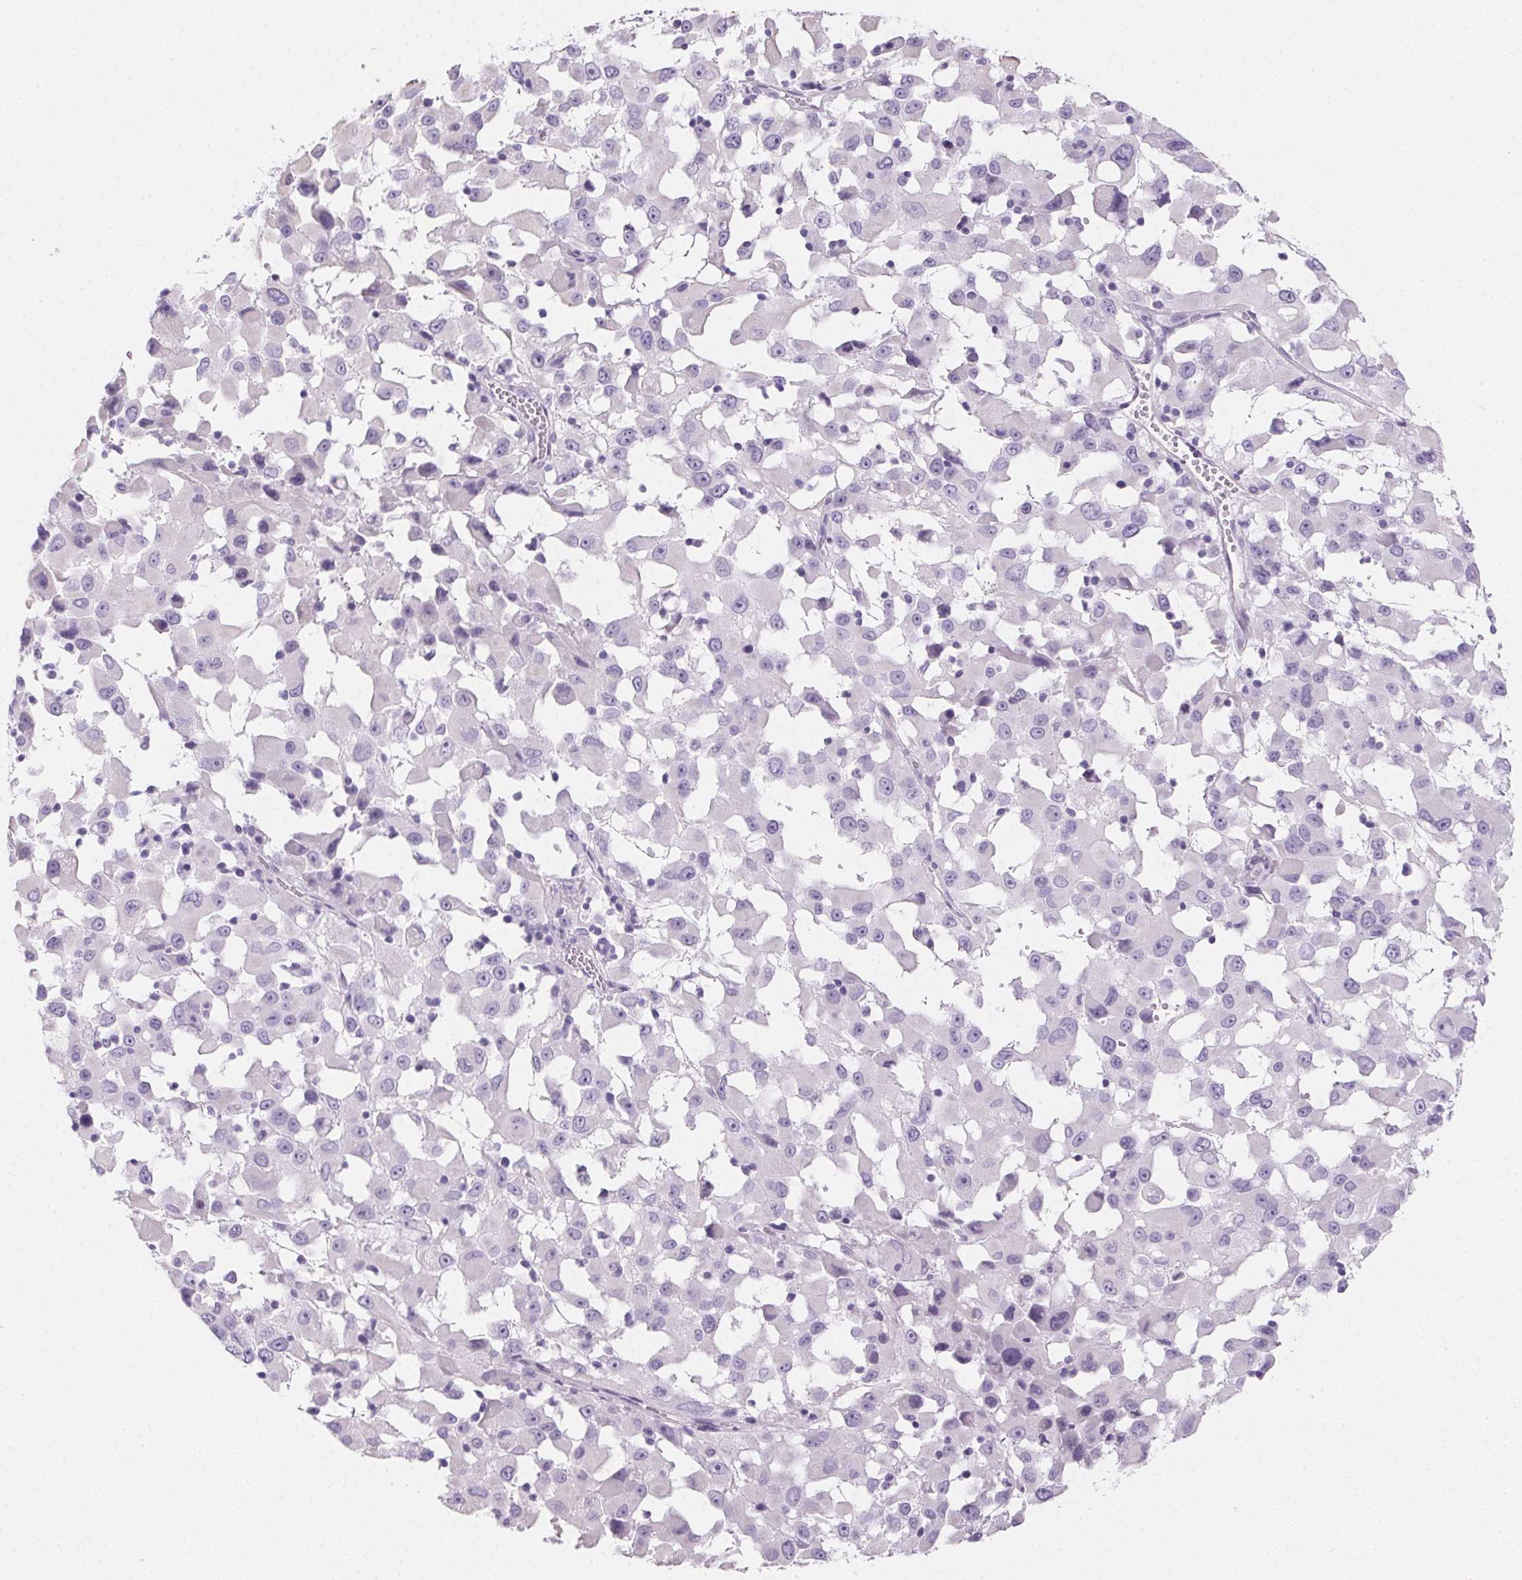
{"staining": {"intensity": "negative", "quantity": "none", "location": "none"}, "tissue": "melanoma", "cell_type": "Tumor cells", "image_type": "cancer", "snomed": [{"axis": "morphology", "description": "Malignant melanoma, Metastatic site"}, {"axis": "topography", "description": "Soft tissue"}], "caption": "DAB immunohistochemical staining of melanoma exhibits no significant staining in tumor cells.", "gene": "PRSS3", "patient": {"sex": "male", "age": 50}}